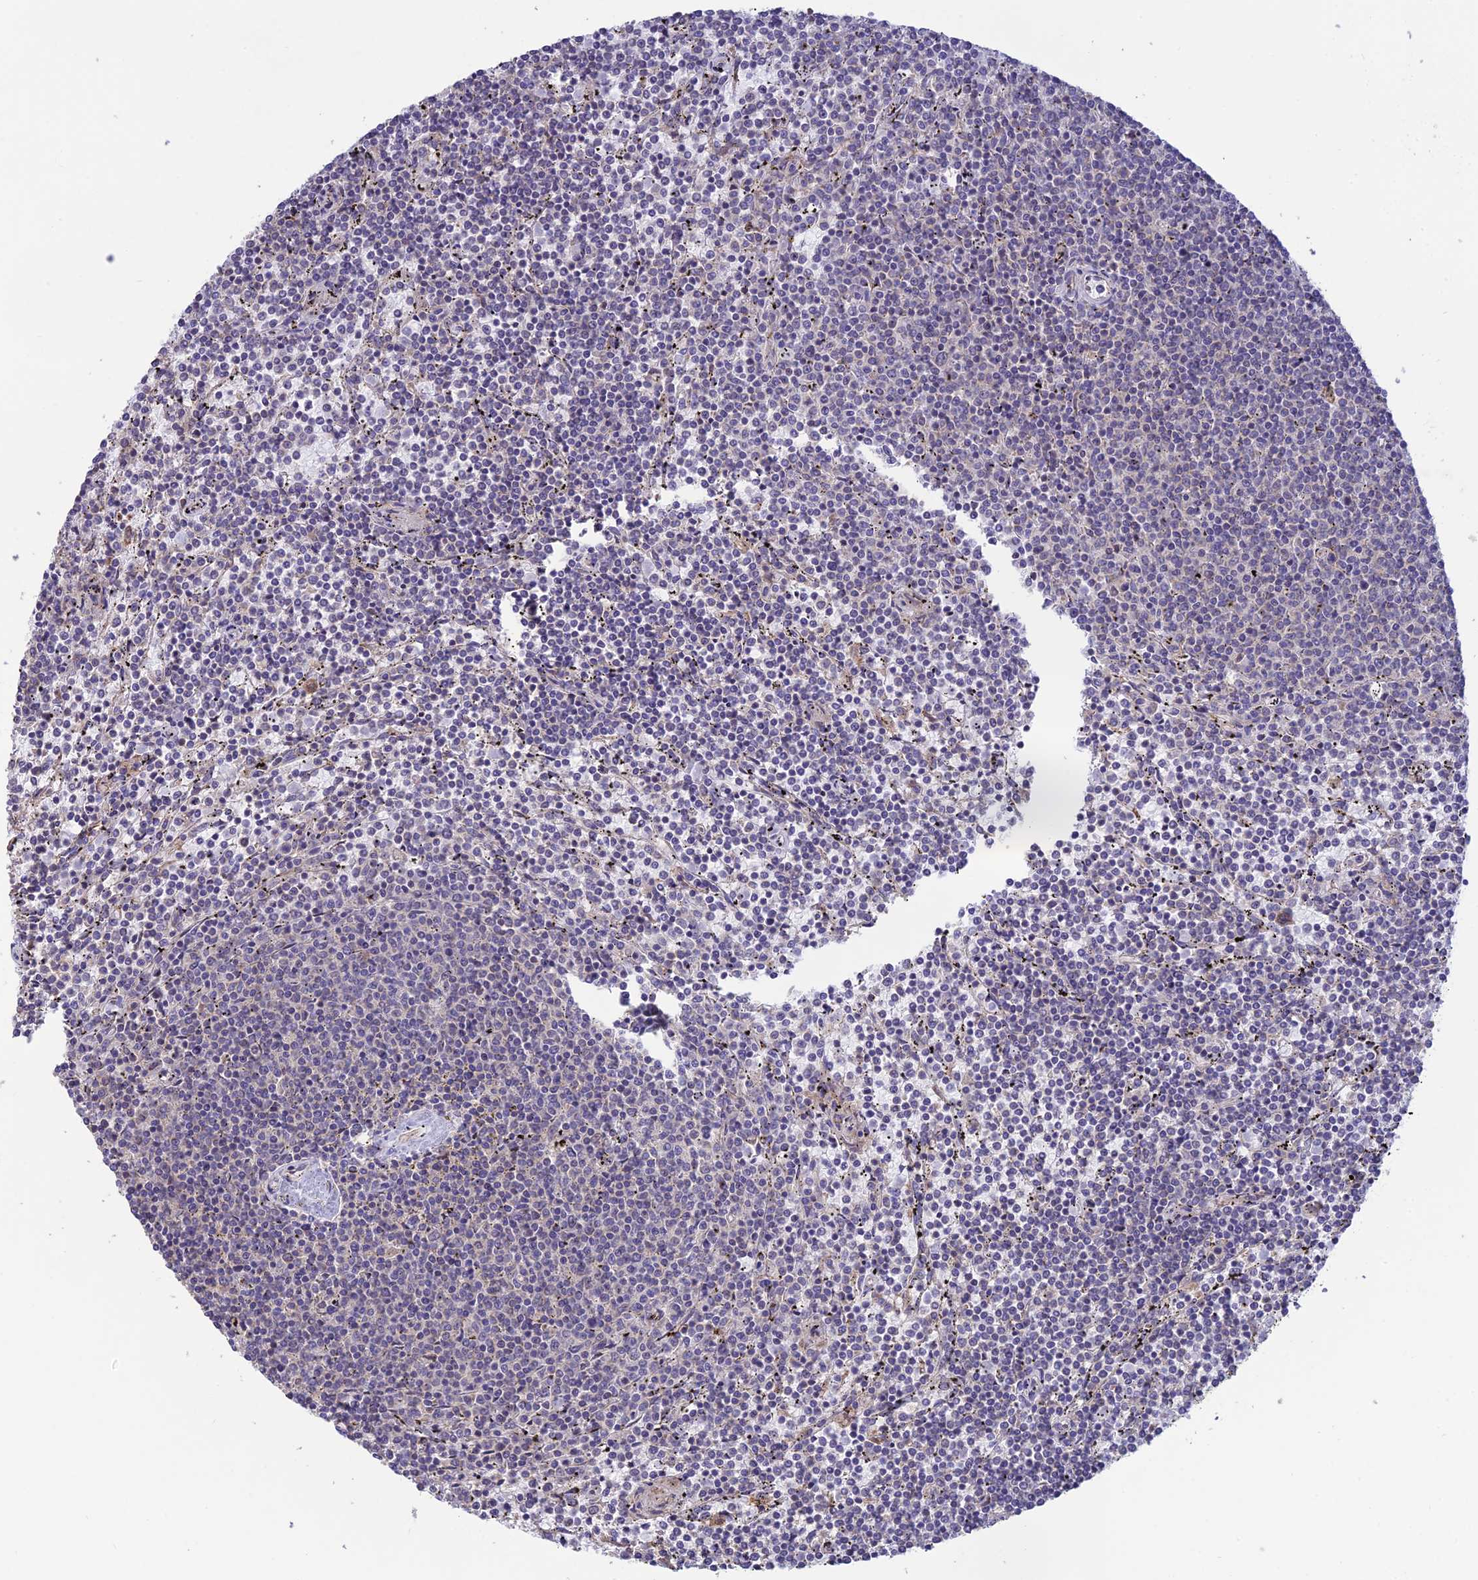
{"staining": {"intensity": "negative", "quantity": "none", "location": "none"}, "tissue": "lymphoma", "cell_type": "Tumor cells", "image_type": "cancer", "snomed": [{"axis": "morphology", "description": "Malignant lymphoma, non-Hodgkin's type, Low grade"}, {"axis": "topography", "description": "Spleen"}], "caption": "High magnification brightfield microscopy of lymphoma stained with DAB (3,3'-diaminobenzidine) (brown) and counterstained with hematoxylin (blue): tumor cells show no significant staining.", "gene": "MRNIP", "patient": {"sex": "female", "age": 50}}